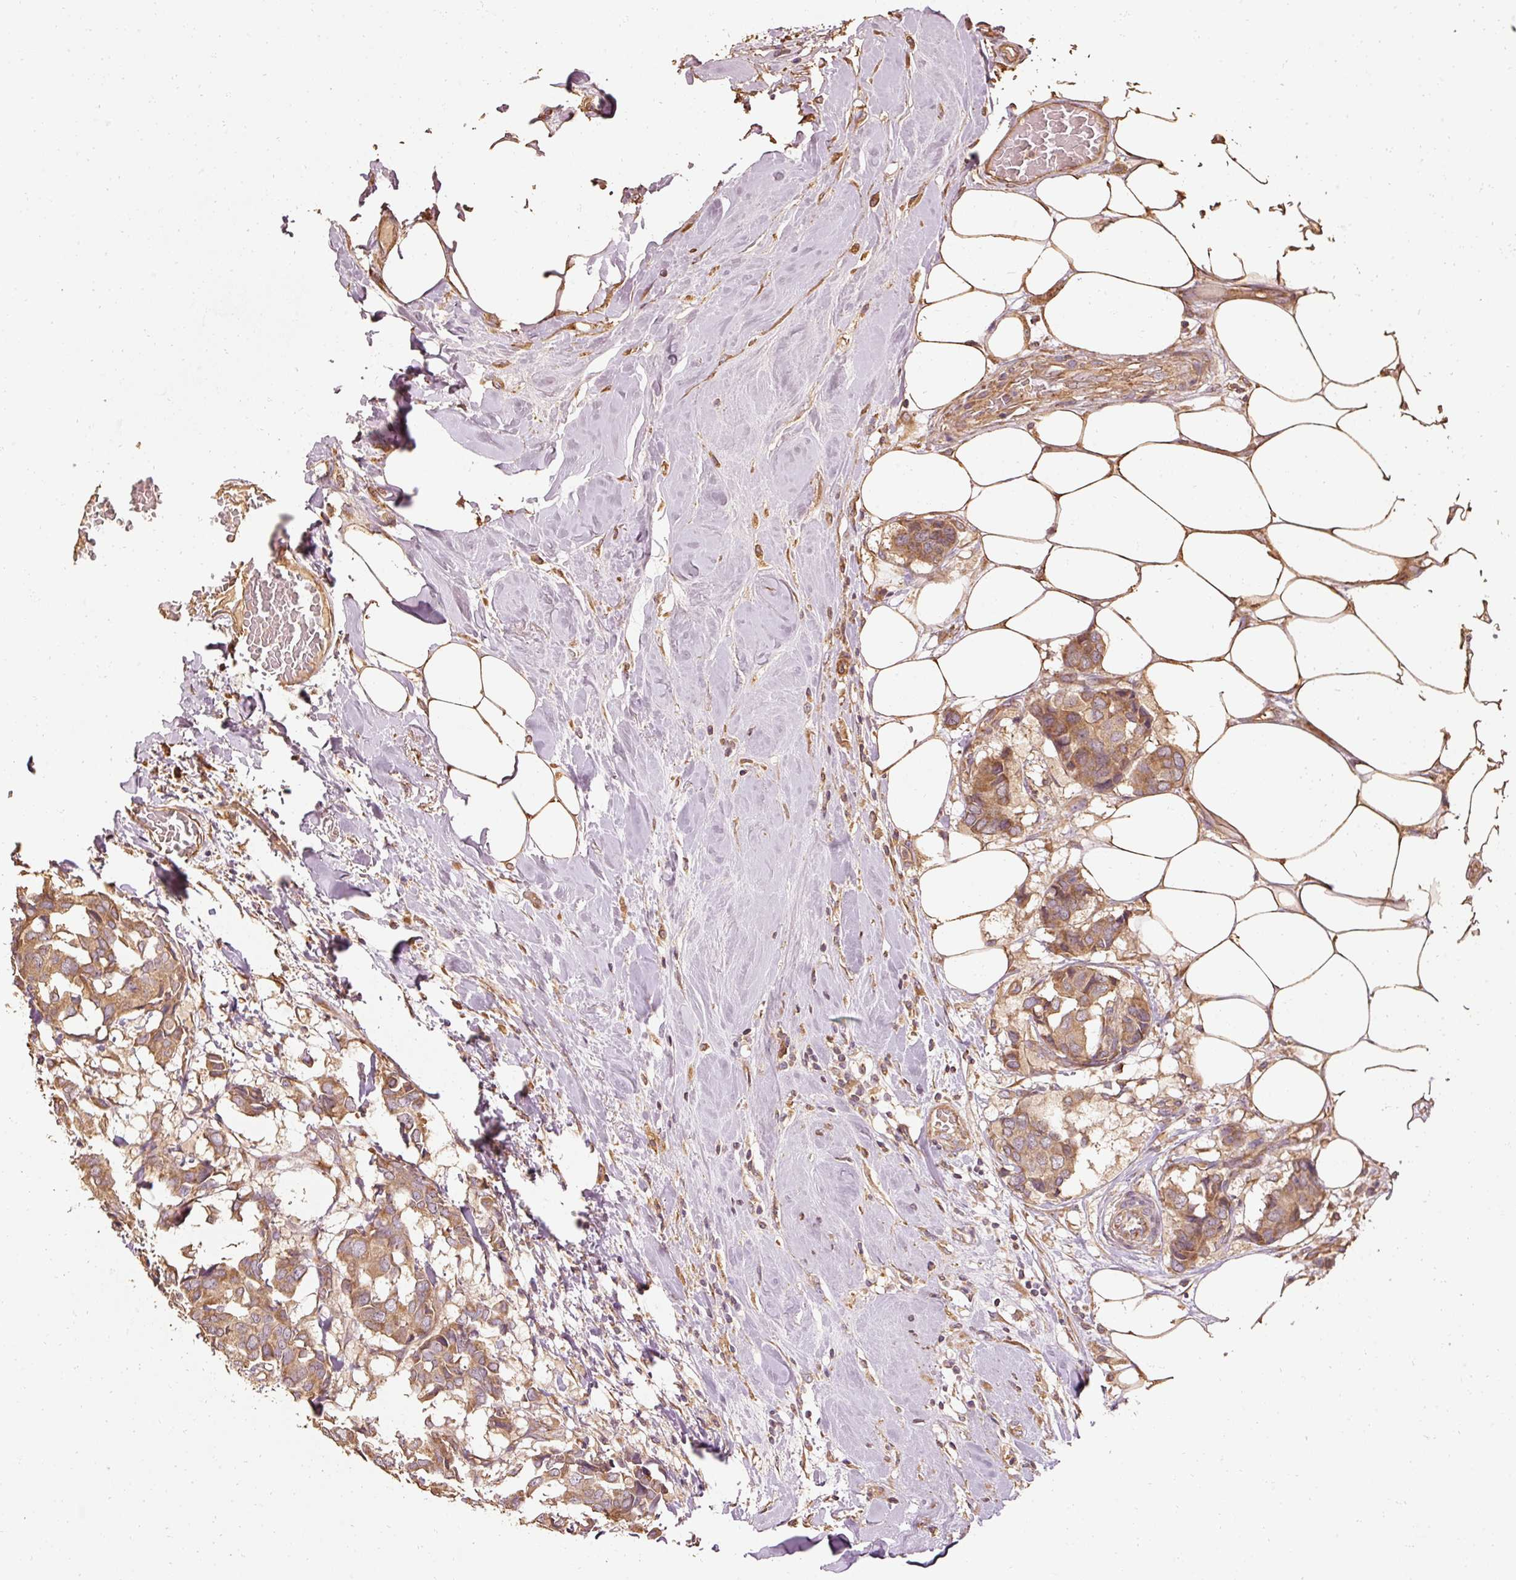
{"staining": {"intensity": "moderate", "quantity": ">75%", "location": "cytoplasmic/membranous"}, "tissue": "breast cancer", "cell_type": "Tumor cells", "image_type": "cancer", "snomed": [{"axis": "morphology", "description": "Duct carcinoma"}, {"axis": "topography", "description": "Breast"}], "caption": "This image displays immunohistochemistry staining of breast cancer, with medium moderate cytoplasmic/membranous staining in about >75% of tumor cells.", "gene": "EFHC1", "patient": {"sex": "female", "age": 75}}